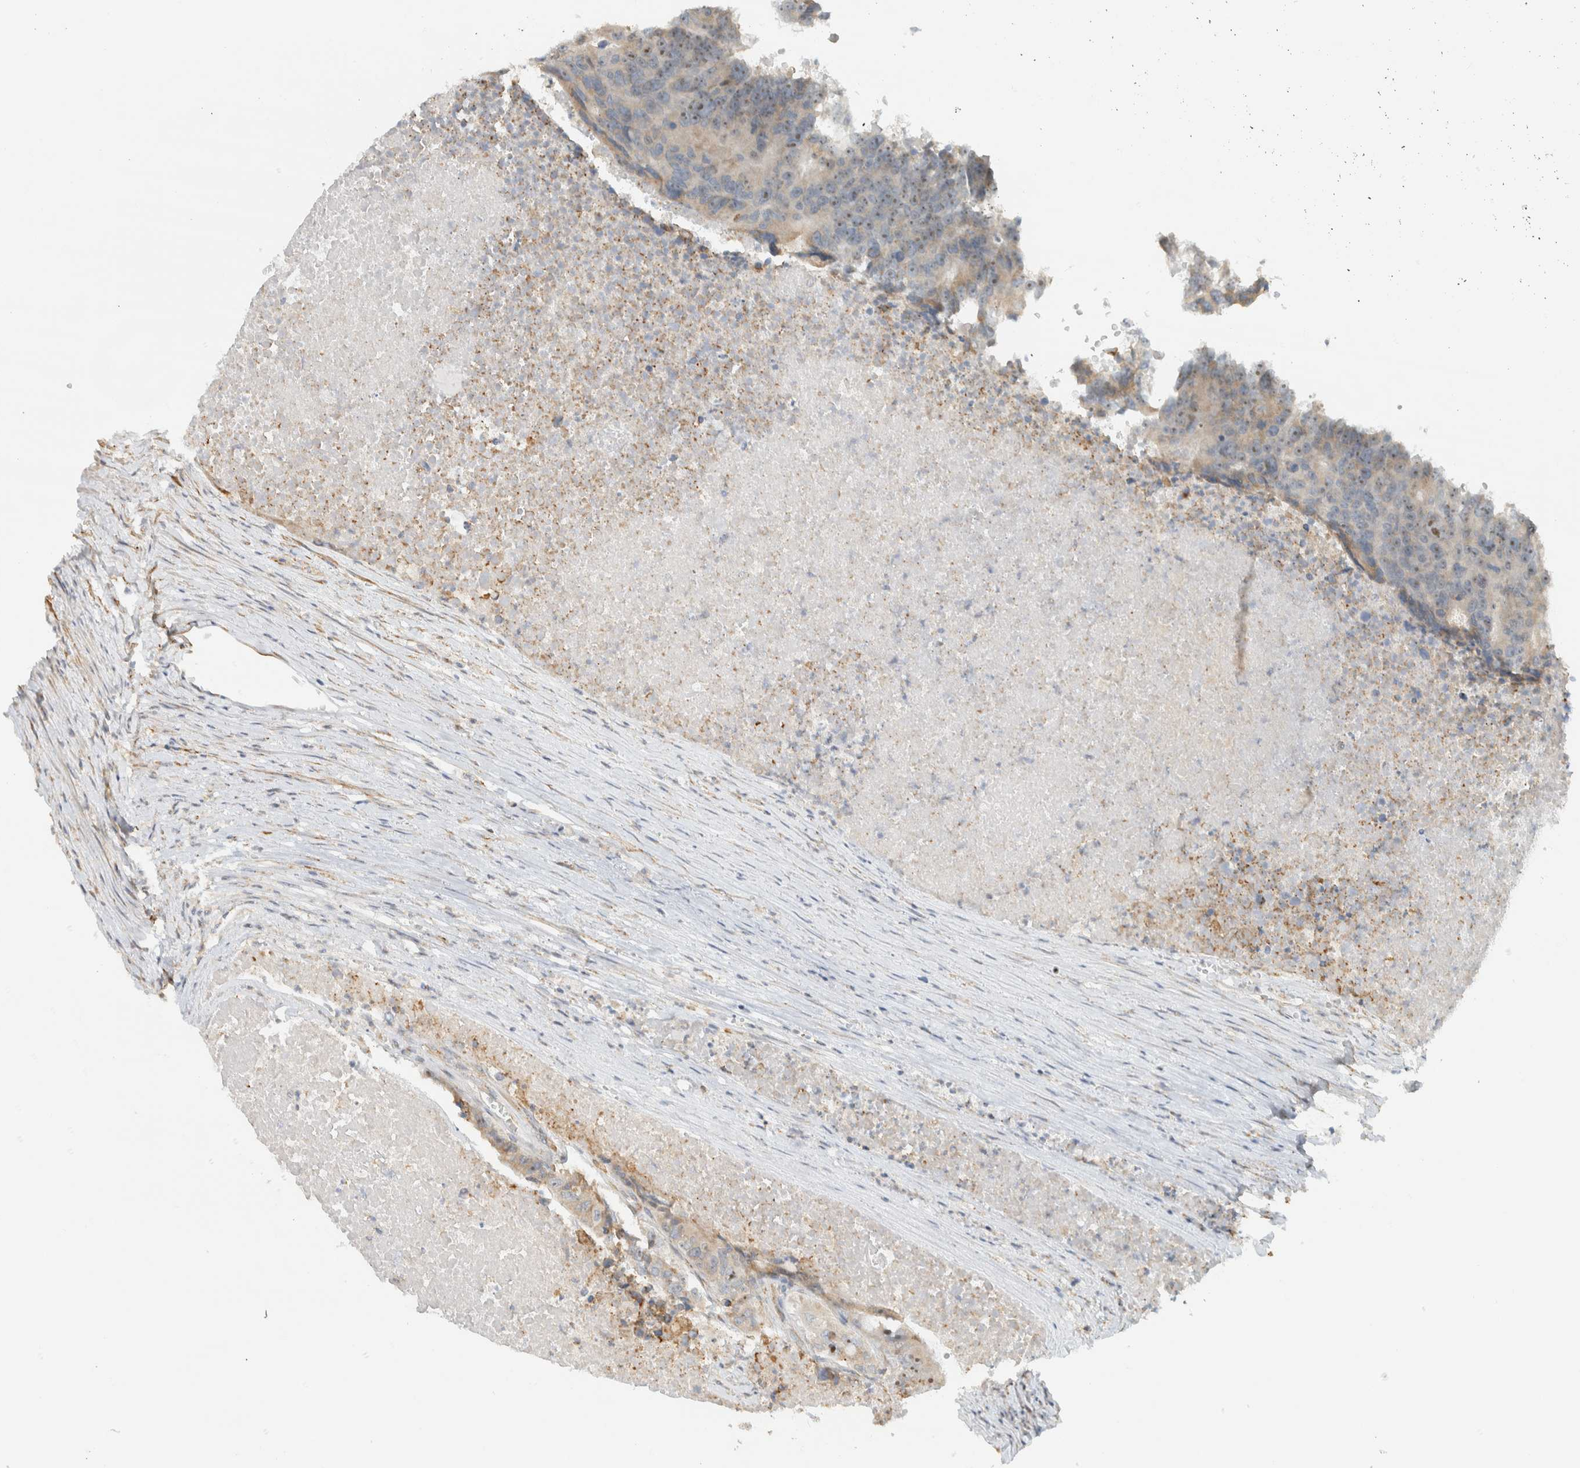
{"staining": {"intensity": "weak", "quantity": ">75%", "location": "nuclear"}, "tissue": "colorectal cancer", "cell_type": "Tumor cells", "image_type": "cancer", "snomed": [{"axis": "morphology", "description": "Adenocarcinoma, NOS"}, {"axis": "topography", "description": "Colon"}], "caption": "Protein expression by immunohistochemistry (IHC) exhibits weak nuclear positivity in approximately >75% of tumor cells in colorectal cancer (adenocarcinoma).", "gene": "KLHL40", "patient": {"sex": "male", "age": 87}}